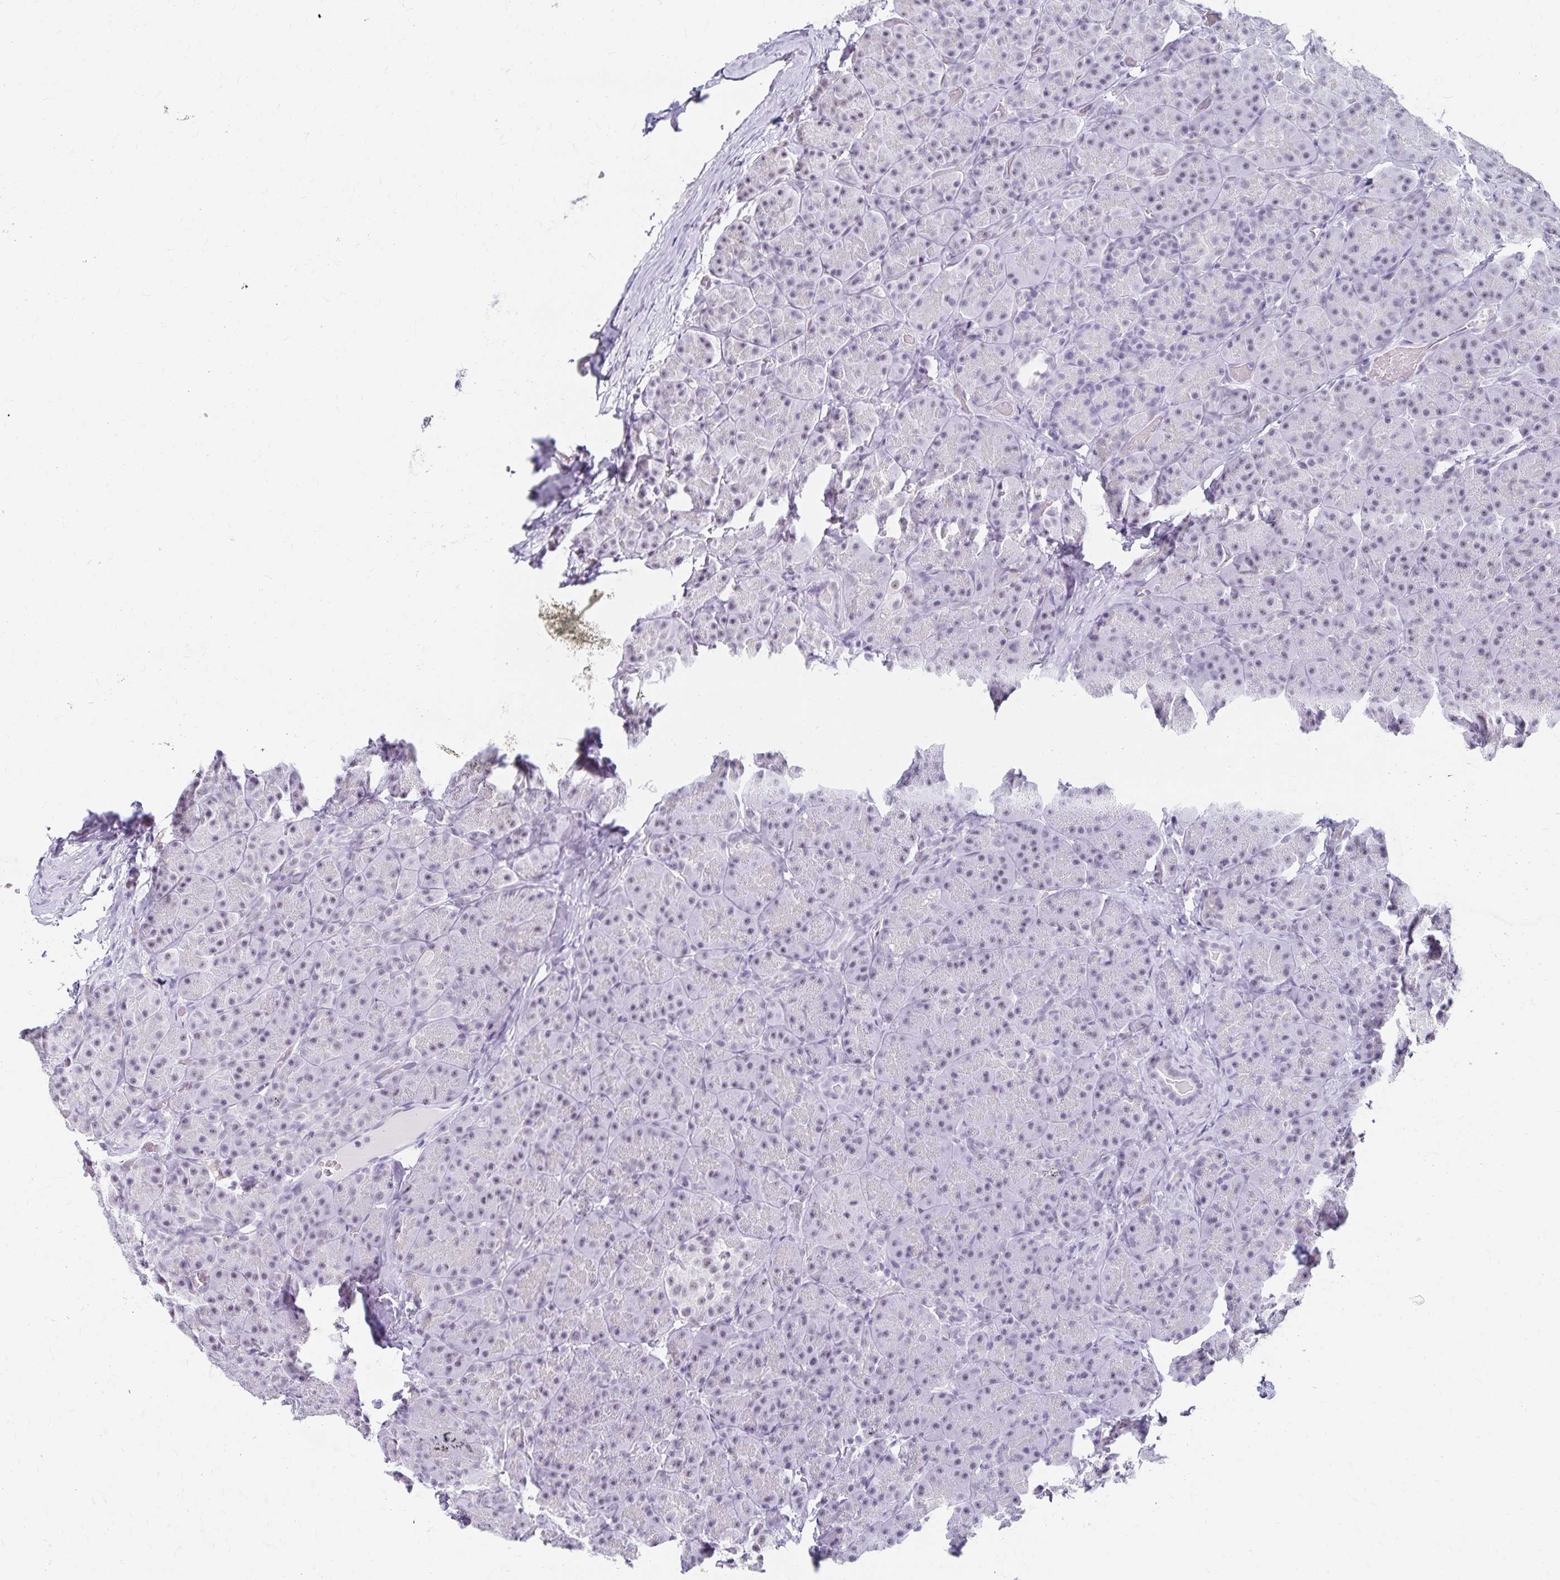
{"staining": {"intensity": "negative", "quantity": "none", "location": "none"}, "tissue": "pancreas", "cell_type": "Exocrine glandular cells", "image_type": "normal", "snomed": [{"axis": "morphology", "description": "Normal tissue, NOS"}, {"axis": "topography", "description": "Pancreas"}], "caption": "Exocrine glandular cells show no significant protein staining in benign pancreas. (DAB (3,3'-diaminobenzidine) immunohistochemistry (IHC) visualized using brightfield microscopy, high magnification).", "gene": "C20orf85", "patient": {"sex": "male", "age": 57}}